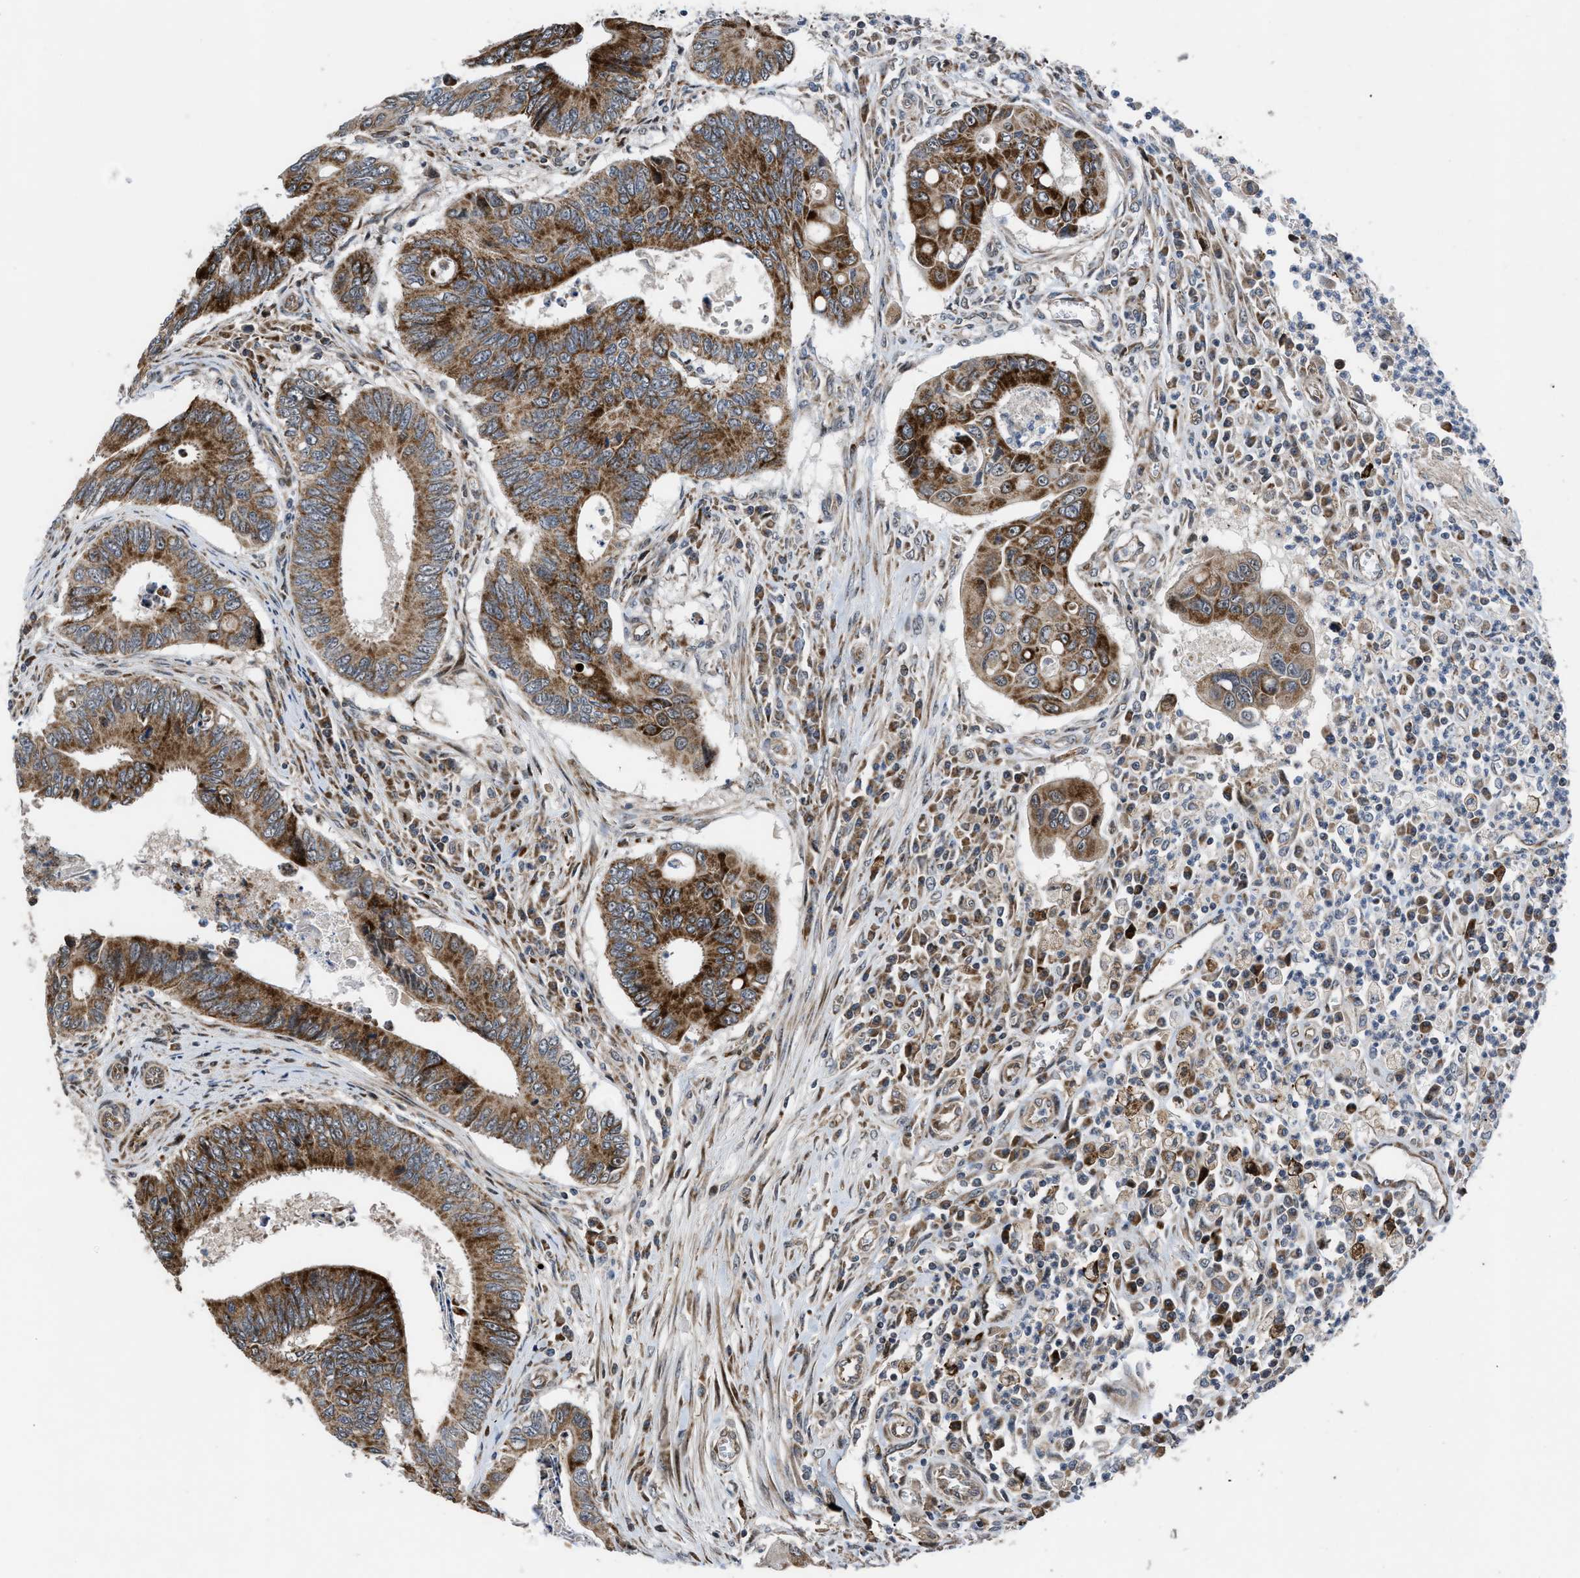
{"staining": {"intensity": "strong", "quantity": ">75%", "location": "cytoplasmic/membranous"}, "tissue": "colorectal cancer", "cell_type": "Tumor cells", "image_type": "cancer", "snomed": [{"axis": "morphology", "description": "Inflammation, NOS"}, {"axis": "morphology", "description": "Adenocarcinoma, NOS"}, {"axis": "topography", "description": "Colon"}], "caption": "Immunohistochemical staining of colorectal cancer (adenocarcinoma) exhibits strong cytoplasmic/membranous protein positivity in about >75% of tumor cells.", "gene": "AP3M2", "patient": {"sex": "male", "age": 72}}